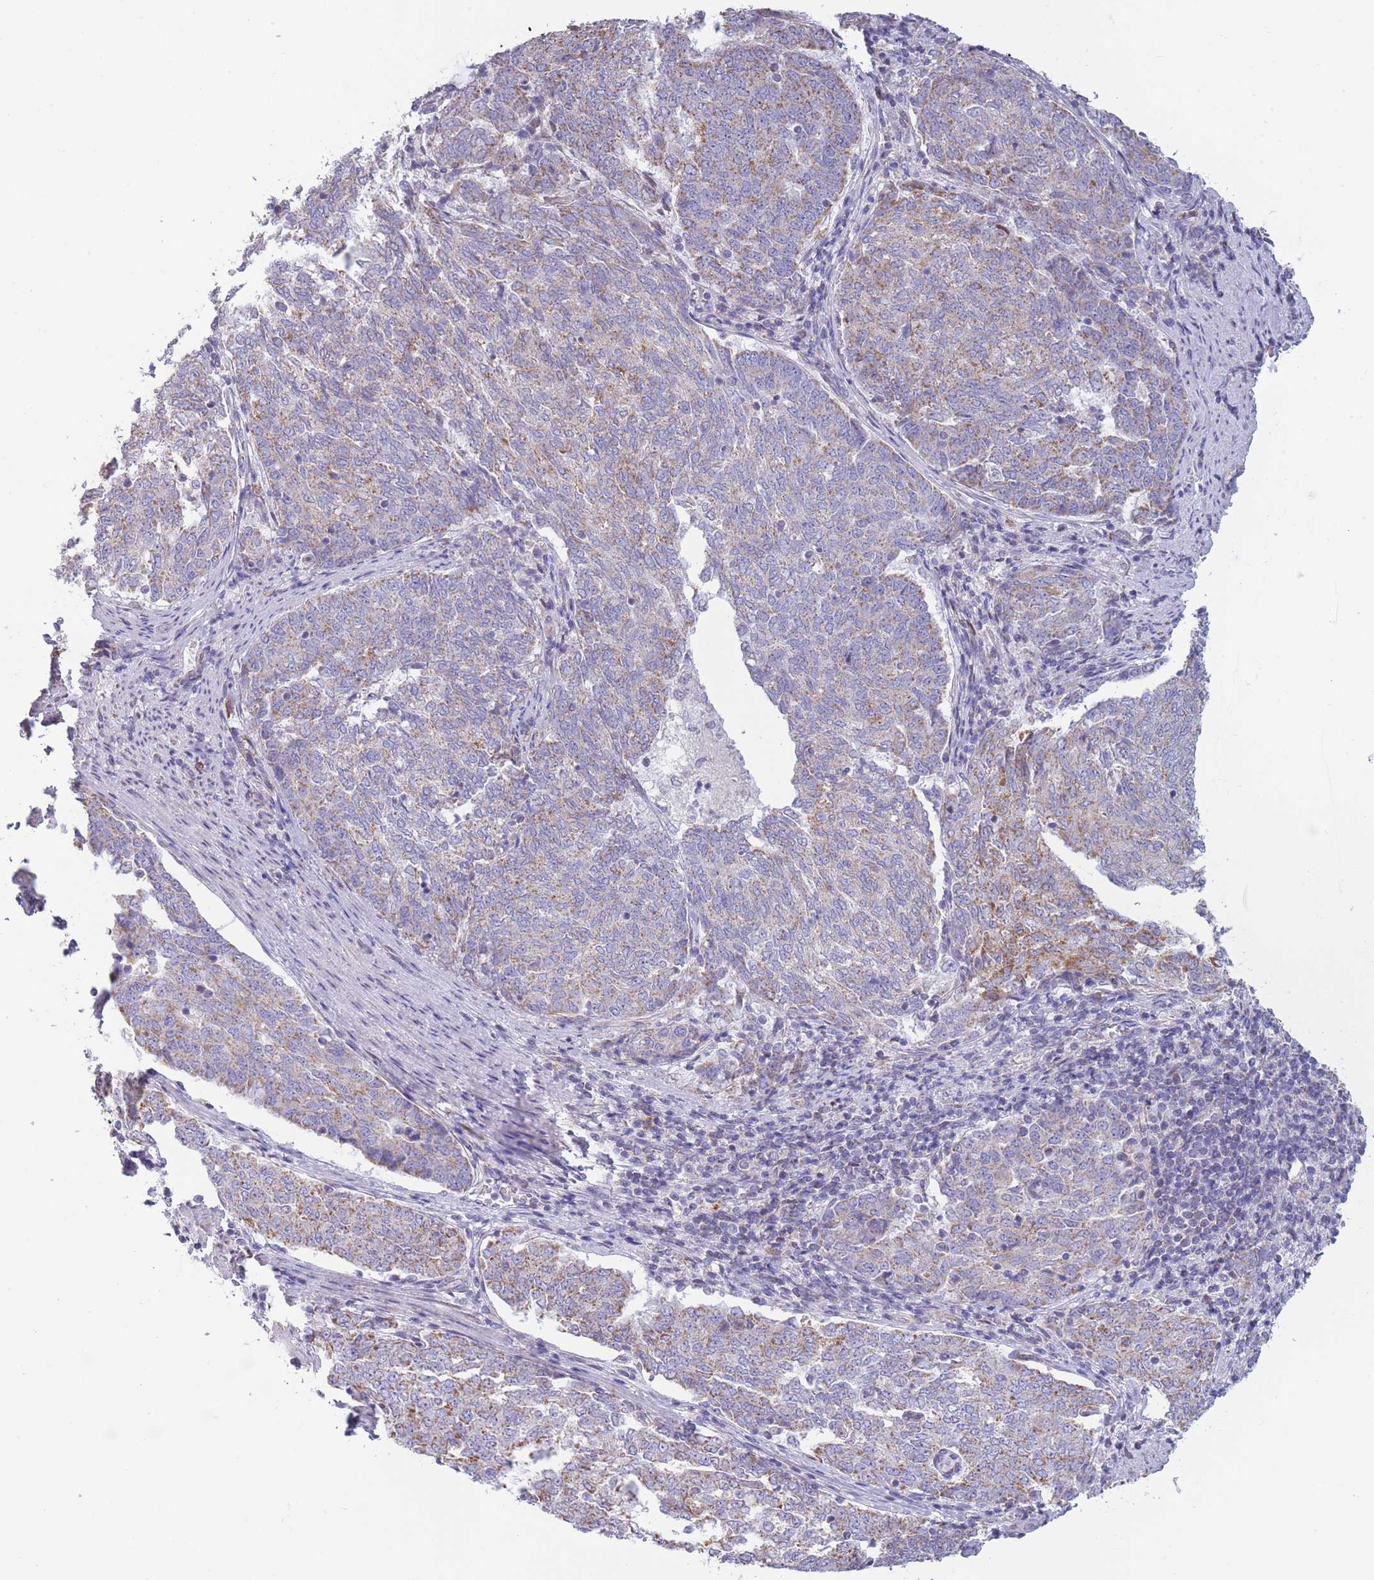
{"staining": {"intensity": "moderate", "quantity": "<25%", "location": "cytoplasmic/membranous"}, "tissue": "endometrial cancer", "cell_type": "Tumor cells", "image_type": "cancer", "snomed": [{"axis": "morphology", "description": "Adenocarcinoma, NOS"}, {"axis": "topography", "description": "Endometrium"}], "caption": "There is low levels of moderate cytoplasmic/membranous staining in tumor cells of endometrial cancer, as demonstrated by immunohistochemical staining (brown color).", "gene": "PDHA1", "patient": {"sex": "female", "age": 80}}